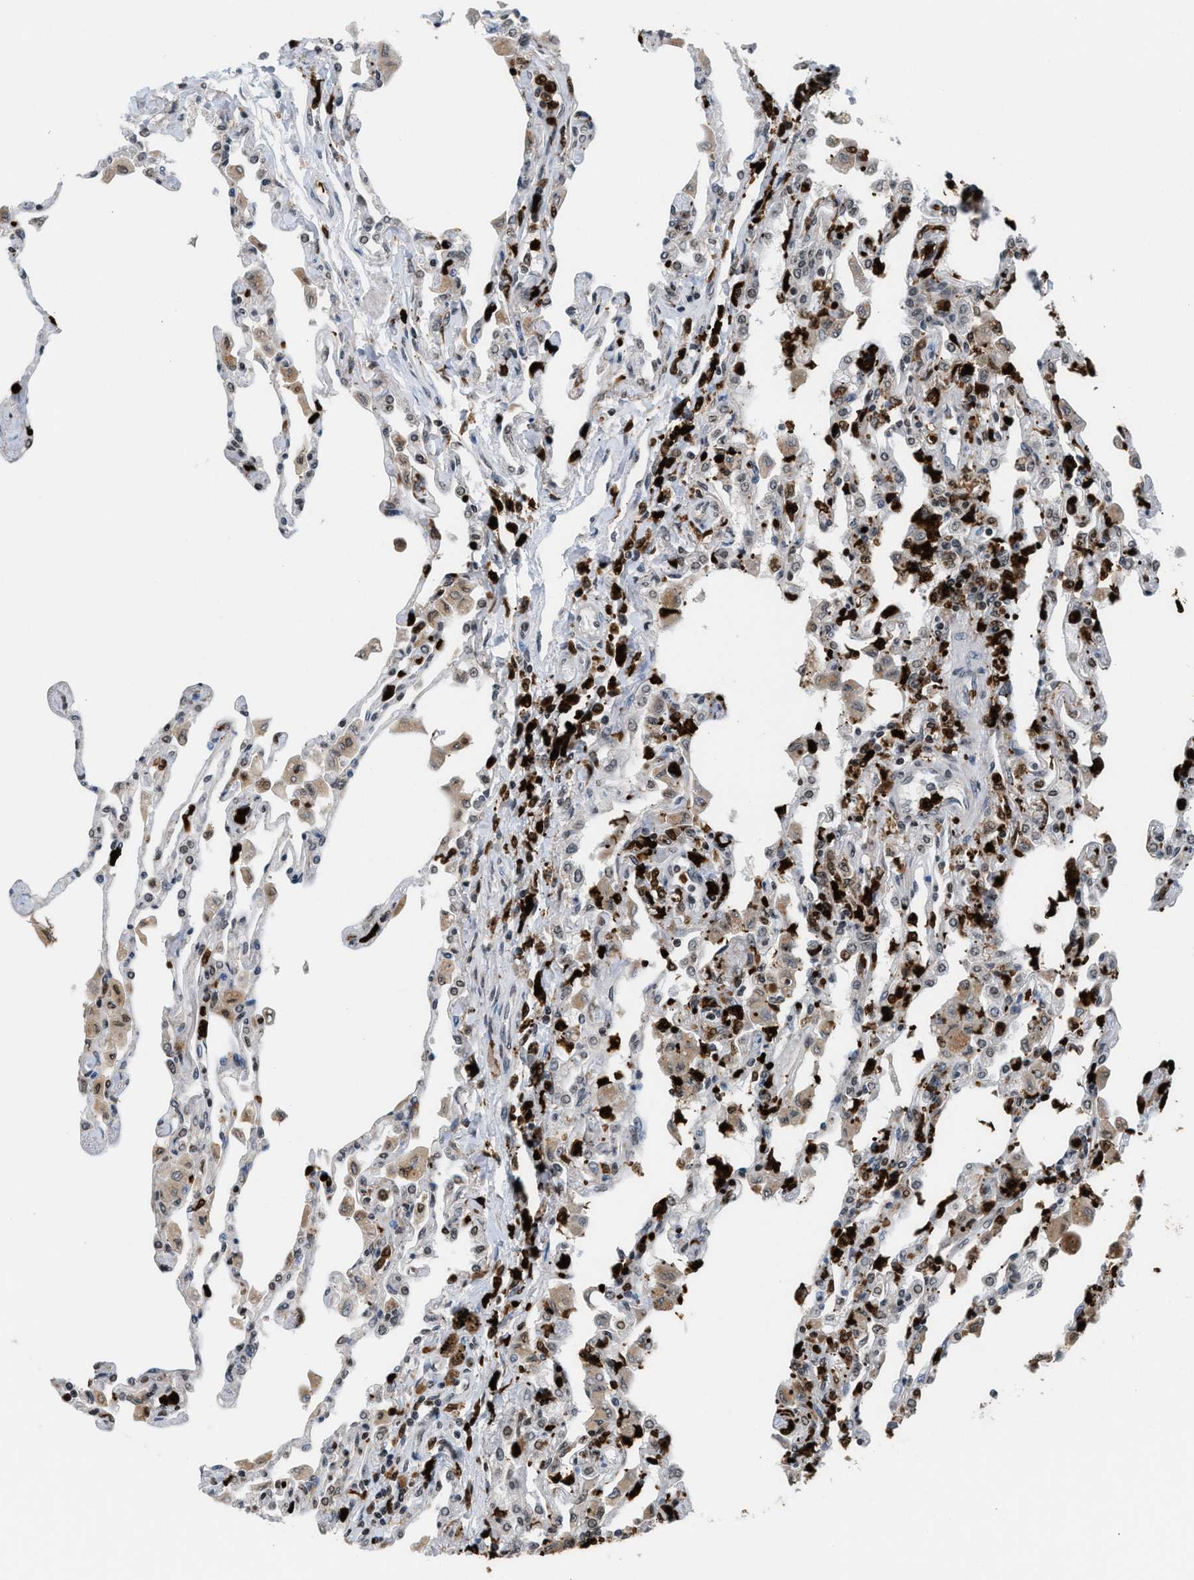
{"staining": {"intensity": "weak", "quantity": "25%-75%", "location": "cytoplasmic/membranous"}, "tissue": "lung", "cell_type": "Alveolar cells", "image_type": "normal", "snomed": [{"axis": "morphology", "description": "Normal tissue, NOS"}, {"axis": "topography", "description": "Bronchus"}, {"axis": "topography", "description": "Lung"}], "caption": "Protein staining shows weak cytoplasmic/membranous expression in about 25%-75% of alveolar cells in normal lung.", "gene": "PRUNE2", "patient": {"sex": "female", "age": 49}}